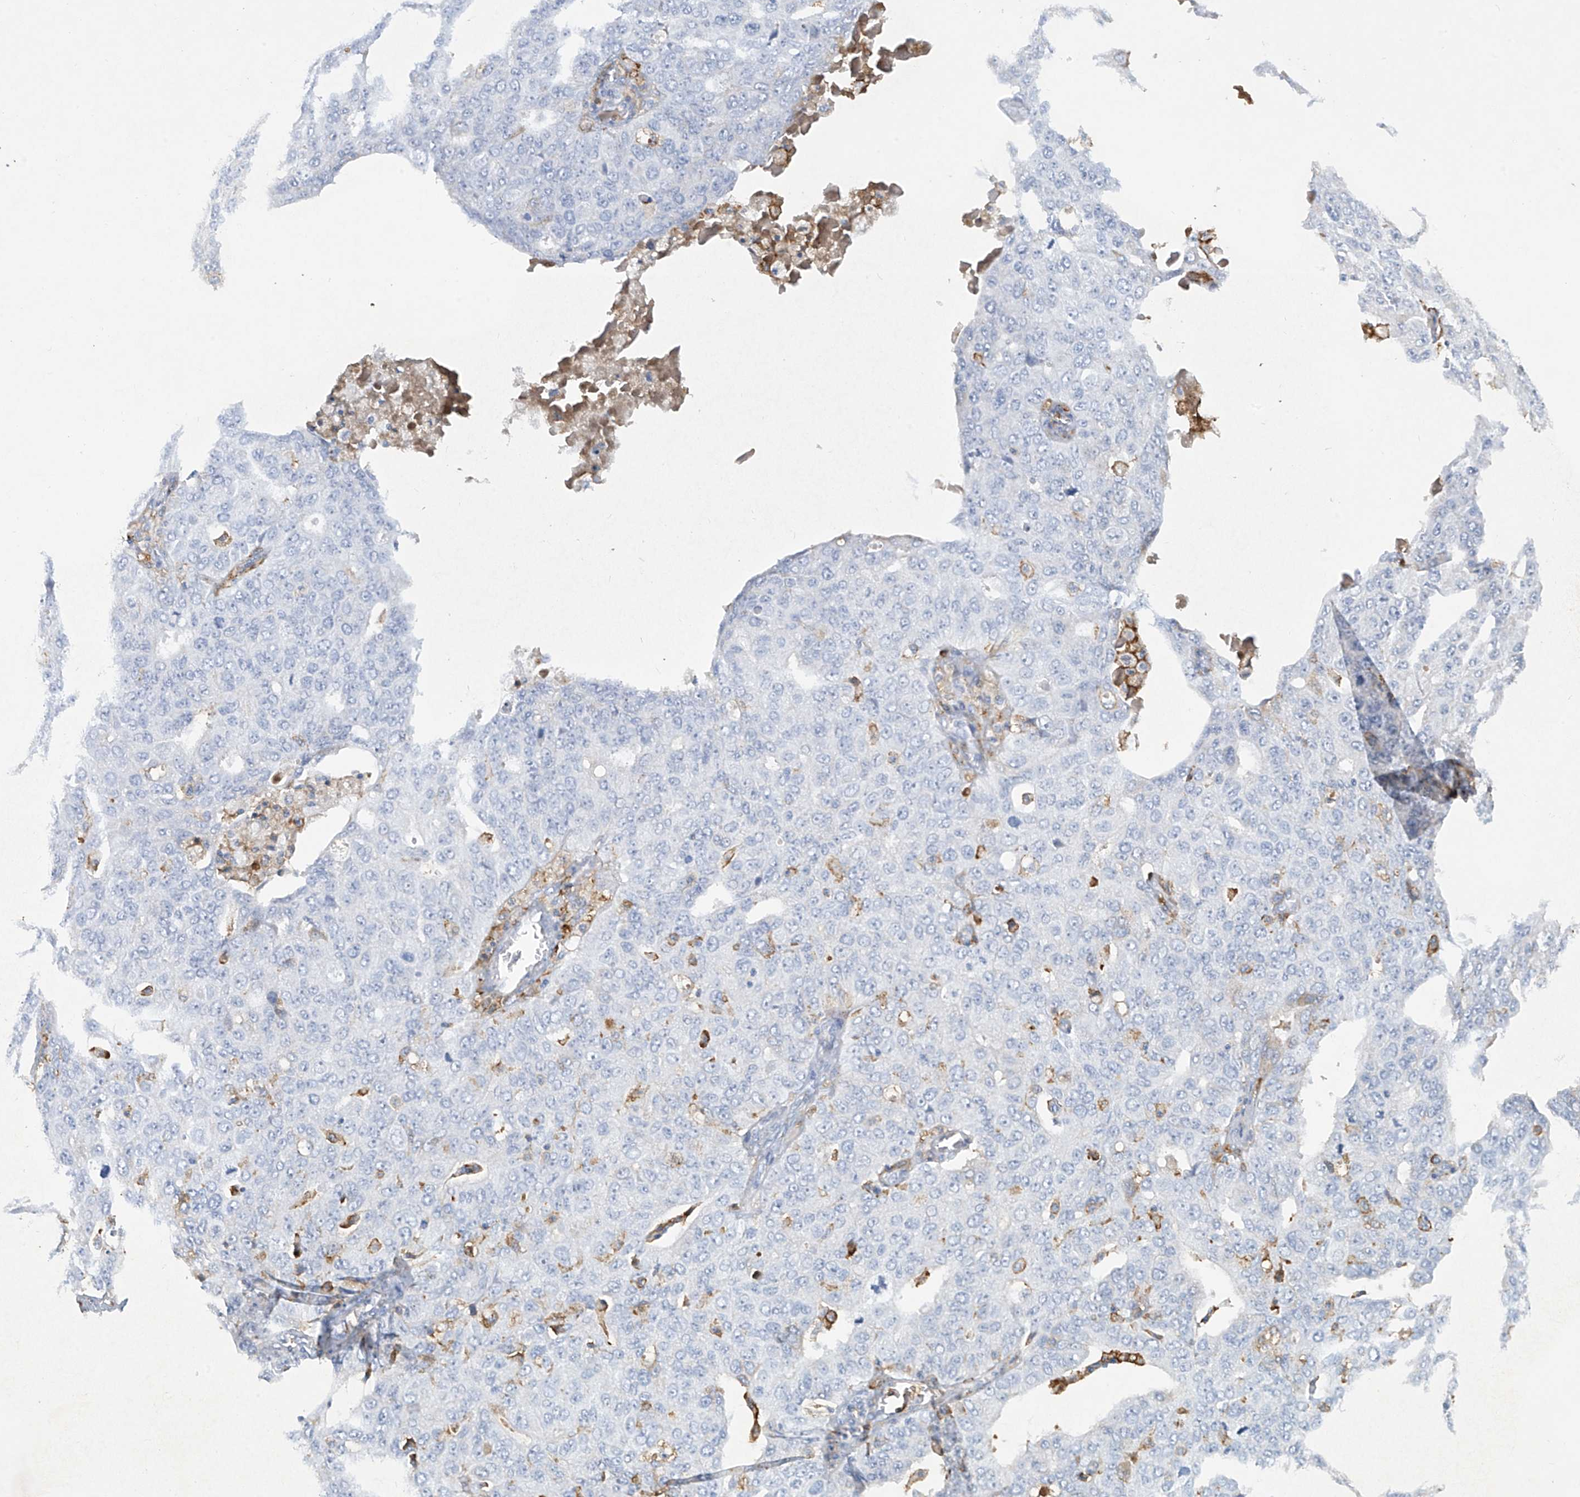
{"staining": {"intensity": "negative", "quantity": "none", "location": "none"}, "tissue": "ovarian cancer", "cell_type": "Tumor cells", "image_type": "cancer", "snomed": [{"axis": "morphology", "description": "Carcinoma, endometroid"}, {"axis": "topography", "description": "Ovary"}], "caption": "DAB (3,3'-diaminobenzidine) immunohistochemical staining of ovarian cancer (endometroid carcinoma) exhibits no significant expression in tumor cells.", "gene": "FCGR3A", "patient": {"sex": "female", "age": 62}}